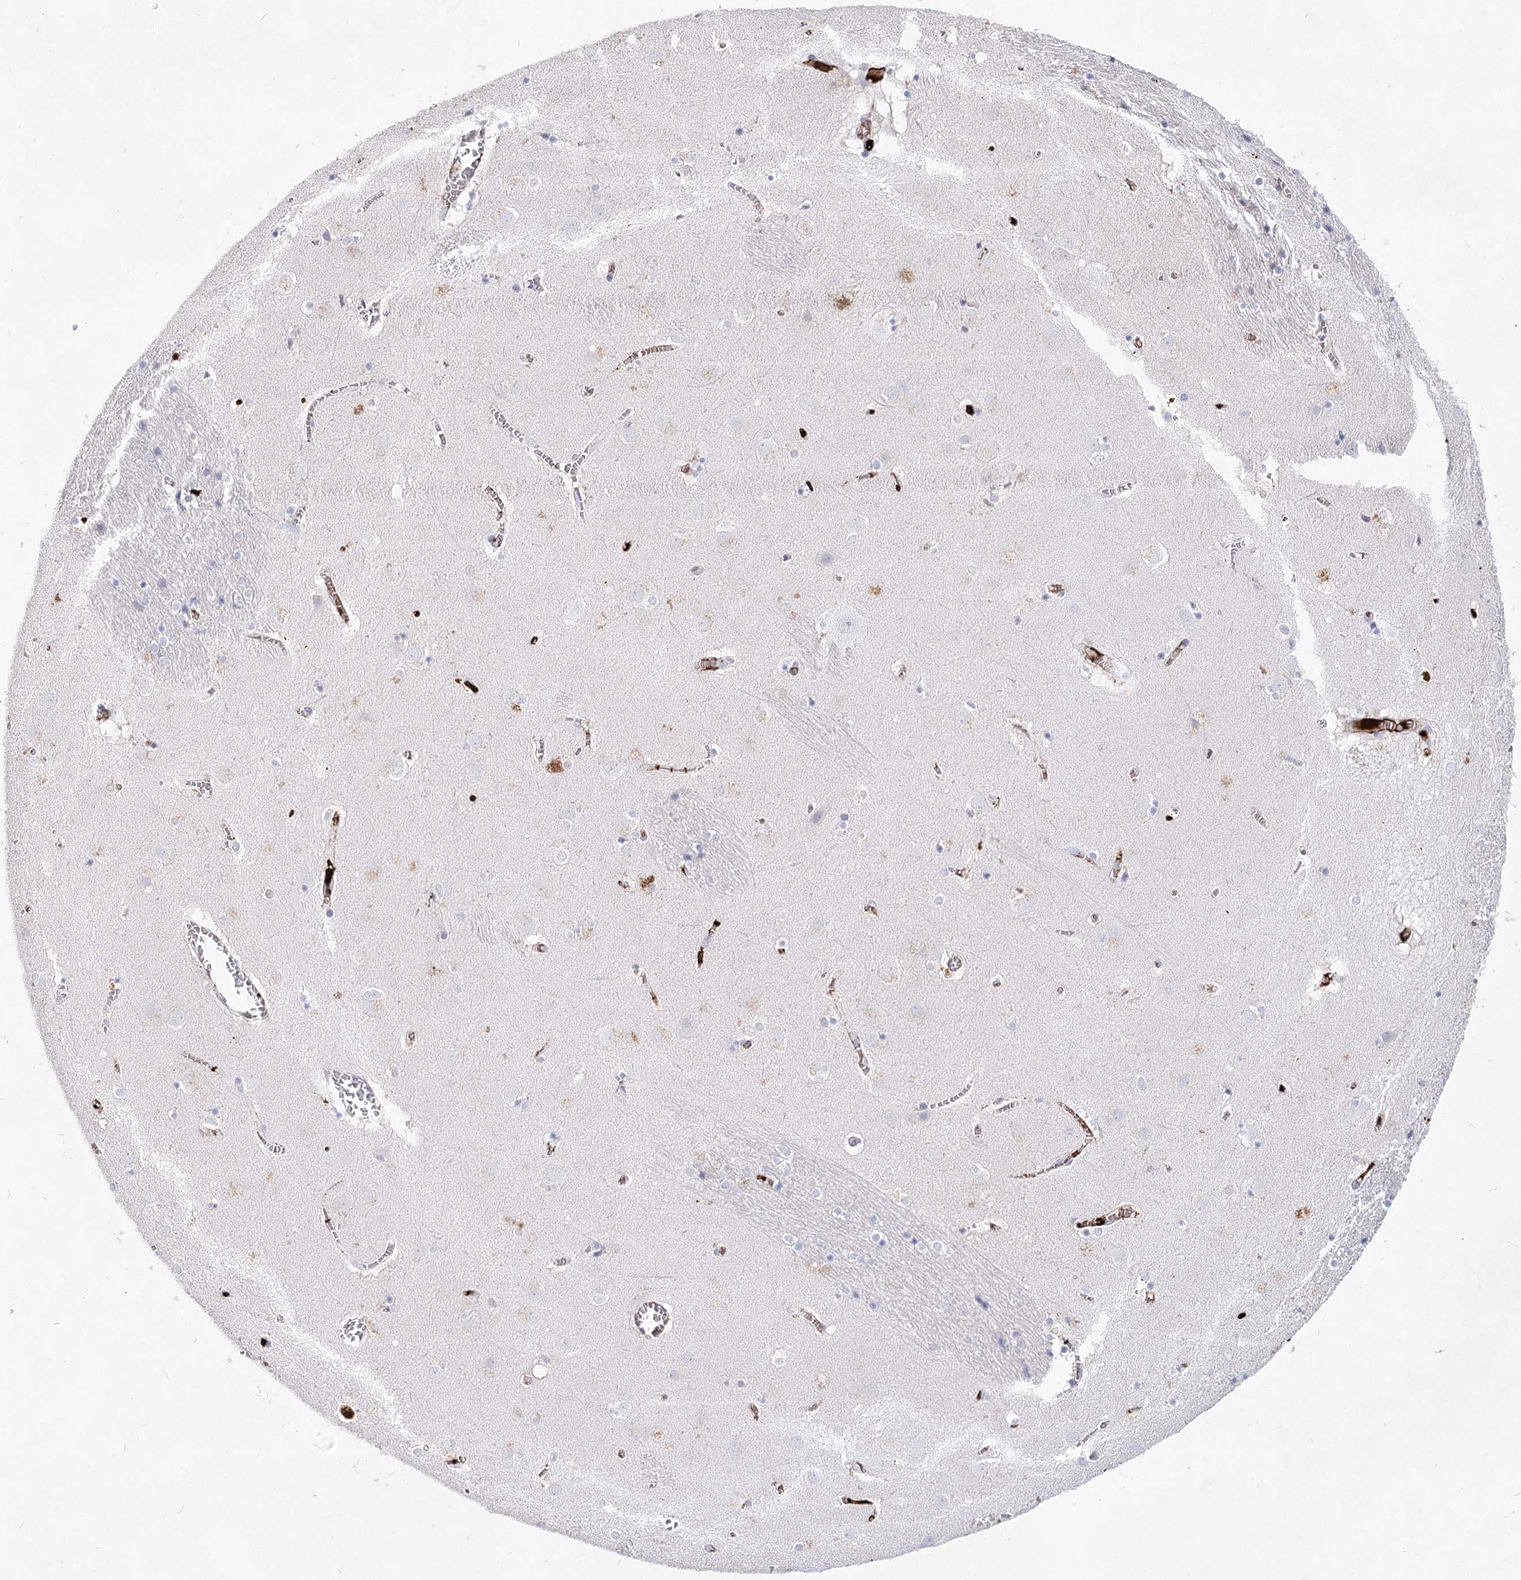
{"staining": {"intensity": "negative", "quantity": "none", "location": "none"}, "tissue": "caudate", "cell_type": "Glial cells", "image_type": "normal", "snomed": [{"axis": "morphology", "description": "Normal tissue, NOS"}, {"axis": "topography", "description": "Lateral ventricle wall"}], "caption": "Glial cells show no significant protein staining in normal caudate. (Immunohistochemistry (ihc), brightfield microscopy, high magnification).", "gene": "TASOR2", "patient": {"sex": "male", "age": 70}}